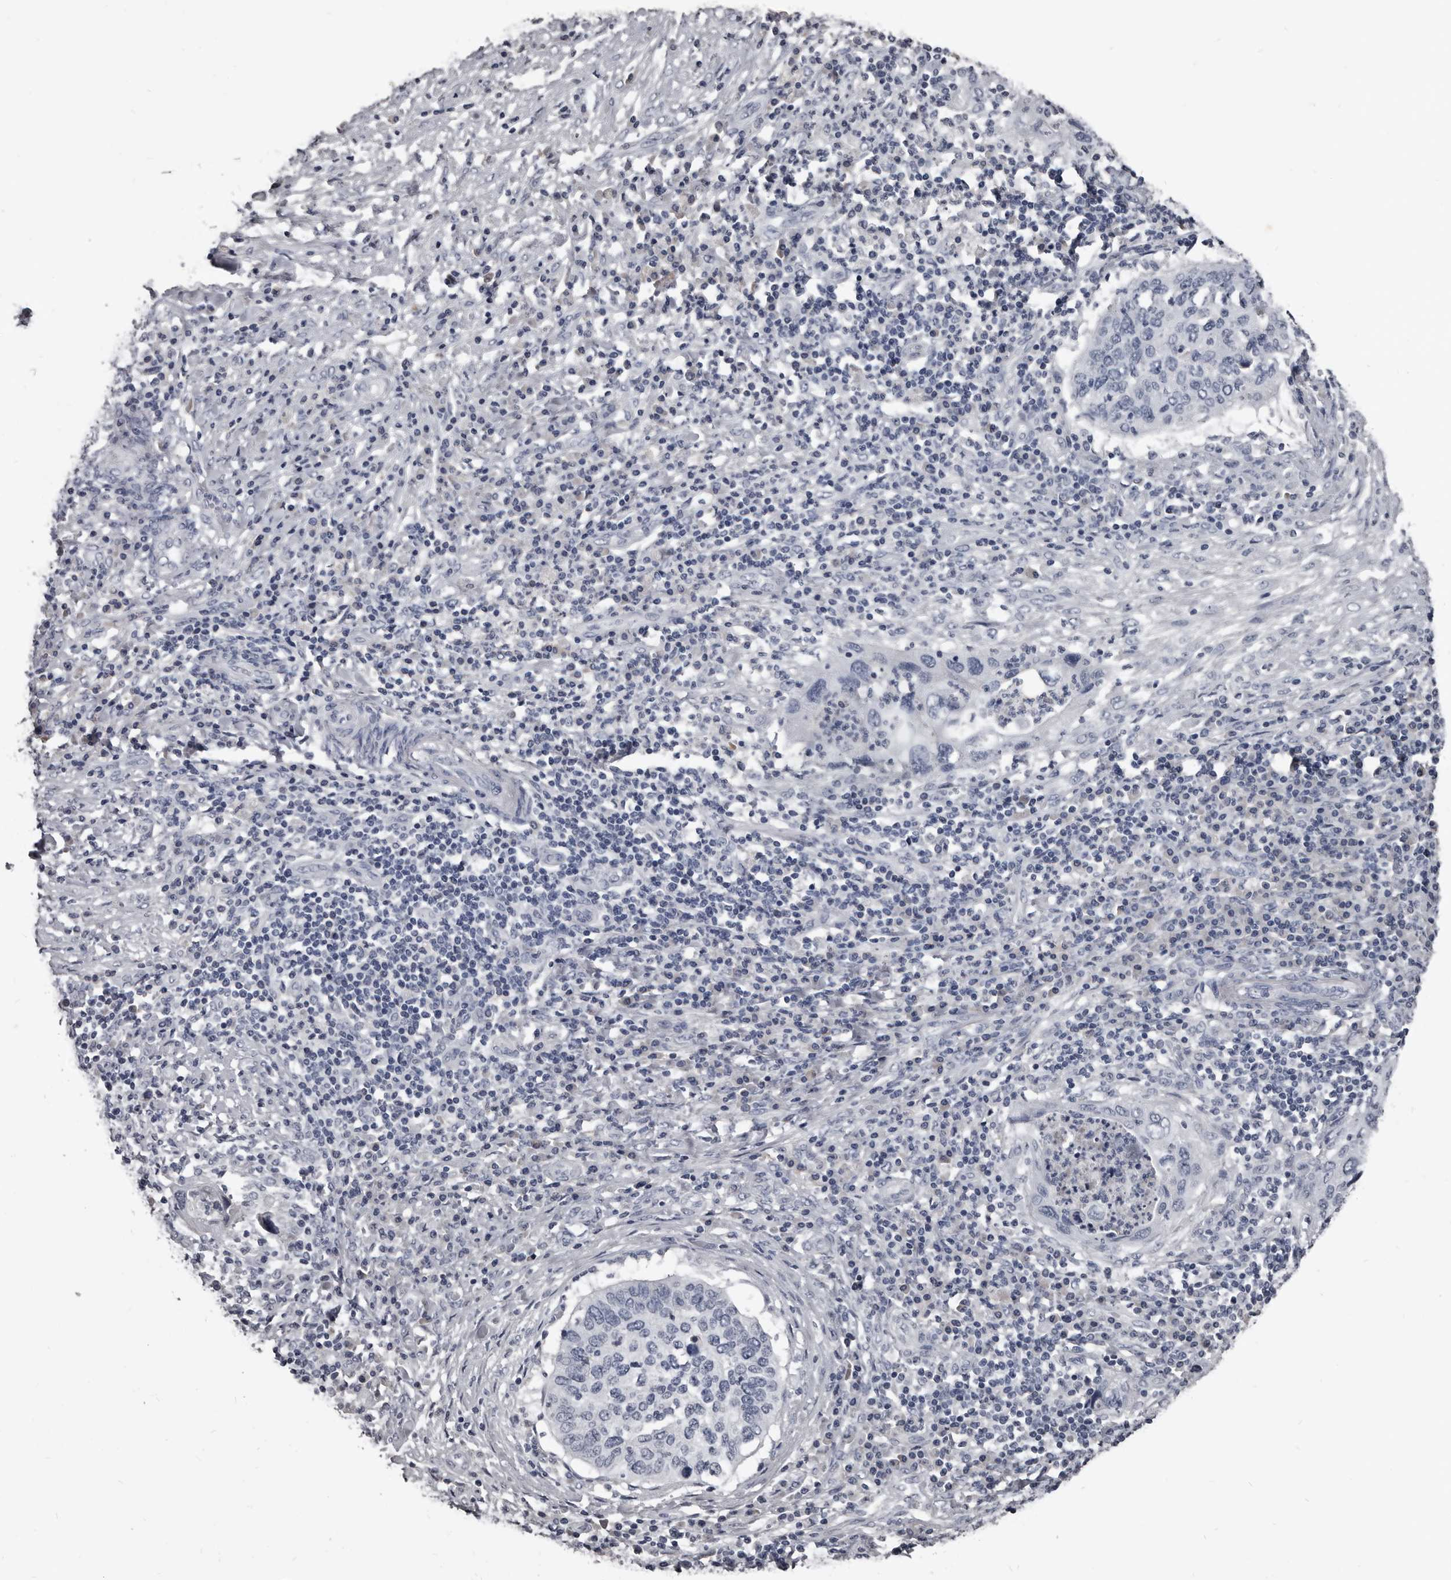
{"staining": {"intensity": "negative", "quantity": "none", "location": "none"}, "tissue": "cervical cancer", "cell_type": "Tumor cells", "image_type": "cancer", "snomed": [{"axis": "morphology", "description": "Squamous cell carcinoma, NOS"}, {"axis": "topography", "description": "Cervix"}], "caption": "An image of human cervical cancer (squamous cell carcinoma) is negative for staining in tumor cells. Brightfield microscopy of immunohistochemistry stained with DAB (brown) and hematoxylin (blue), captured at high magnification.", "gene": "GREB1", "patient": {"sex": "female", "age": 38}}